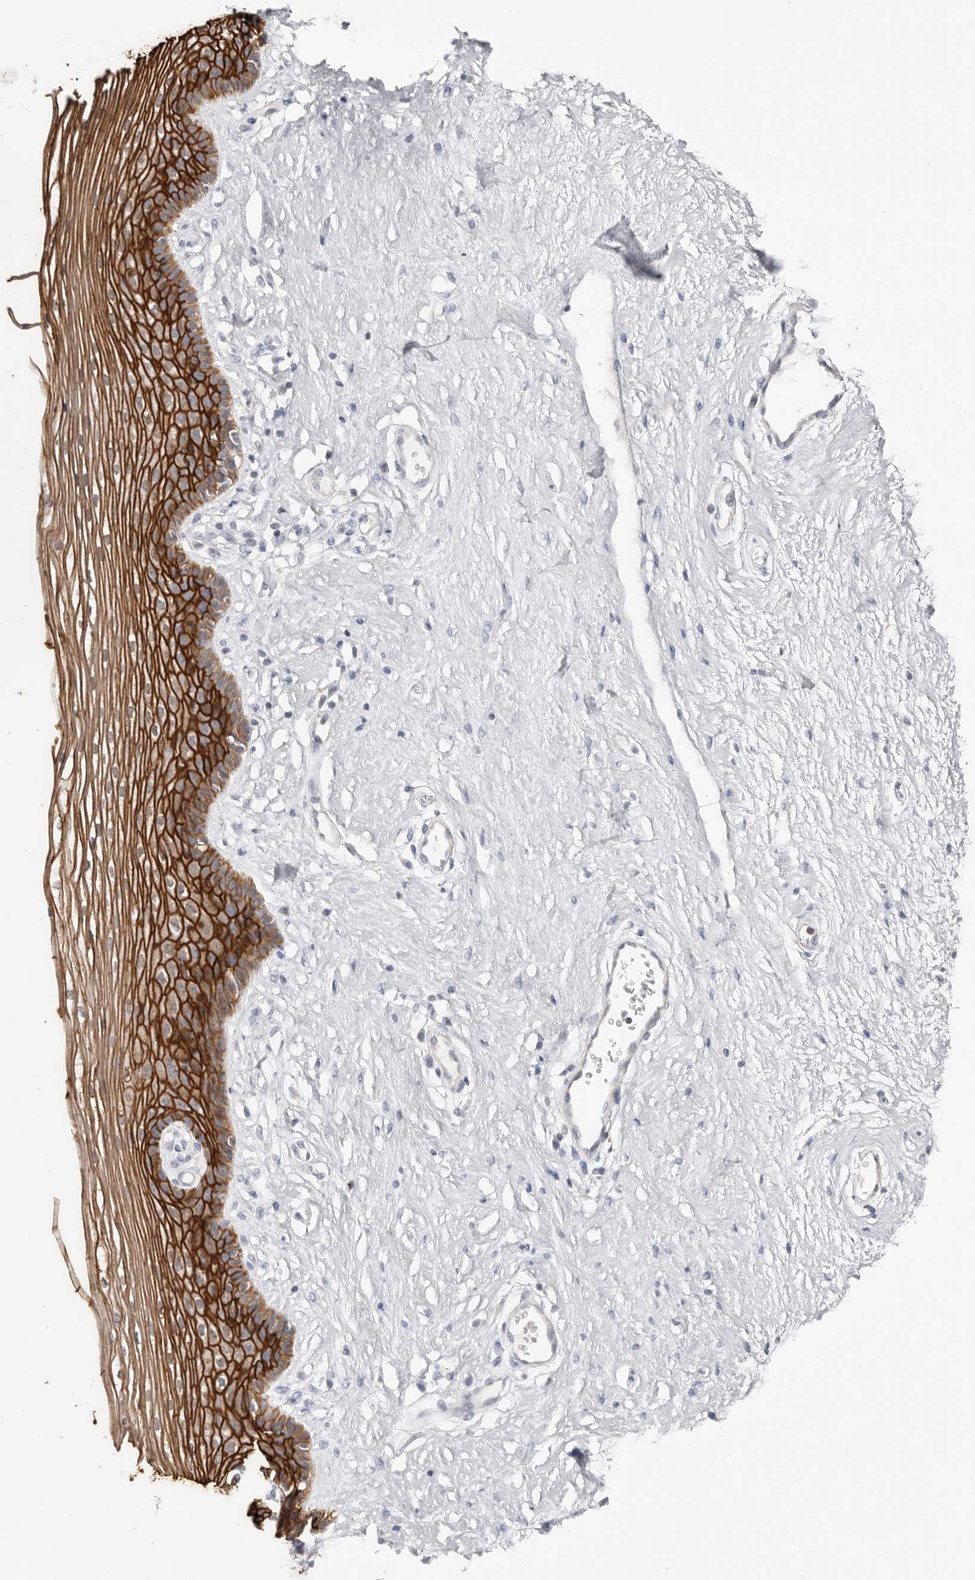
{"staining": {"intensity": "strong", "quantity": ">75%", "location": "cytoplasmic/membranous"}, "tissue": "vagina", "cell_type": "Squamous epithelial cells", "image_type": "normal", "snomed": [{"axis": "morphology", "description": "Normal tissue, NOS"}, {"axis": "topography", "description": "Vagina"}], "caption": "A photomicrograph of human vagina stained for a protein shows strong cytoplasmic/membranous brown staining in squamous epithelial cells.", "gene": "S100A14", "patient": {"sex": "female", "age": 46}}